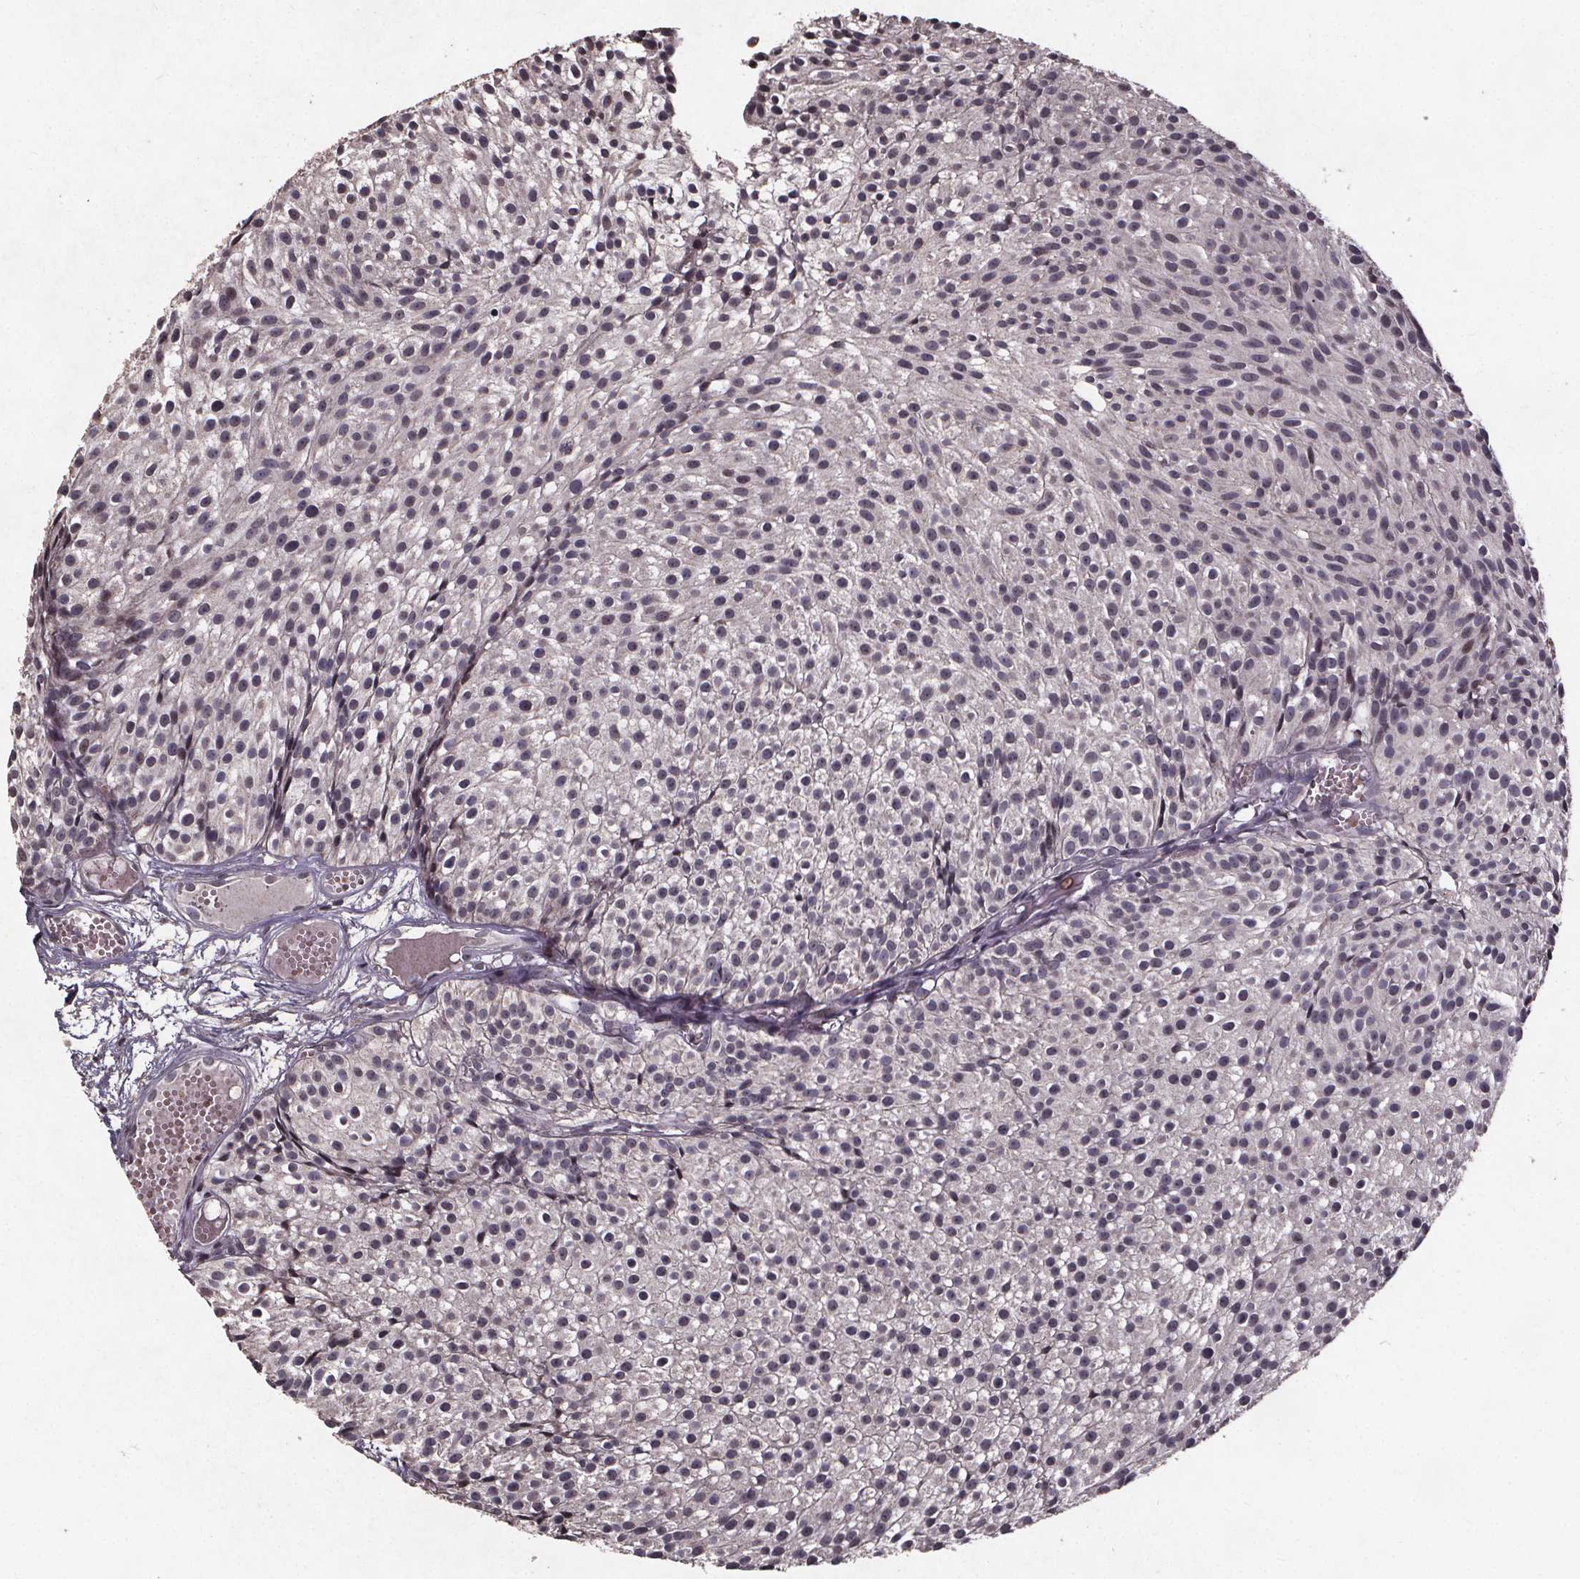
{"staining": {"intensity": "negative", "quantity": "none", "location": "none"}, "tissue": "urothelial cancer", "cell_type": "Tumor cells", "image_type": "cancer", "snomed": [{"axis": "morphology", "description": "Urothelial carcinoma, Low grade"}, {"axis": "topography", "description": "Urinary bladder"}], "caption": "This is a micrograph of IHC staining of low-grade urothelial carcinoma, which shows no staining in tumor cells.", "gene": "GPX3", "patient": {"sex": "male", "age": 63}}